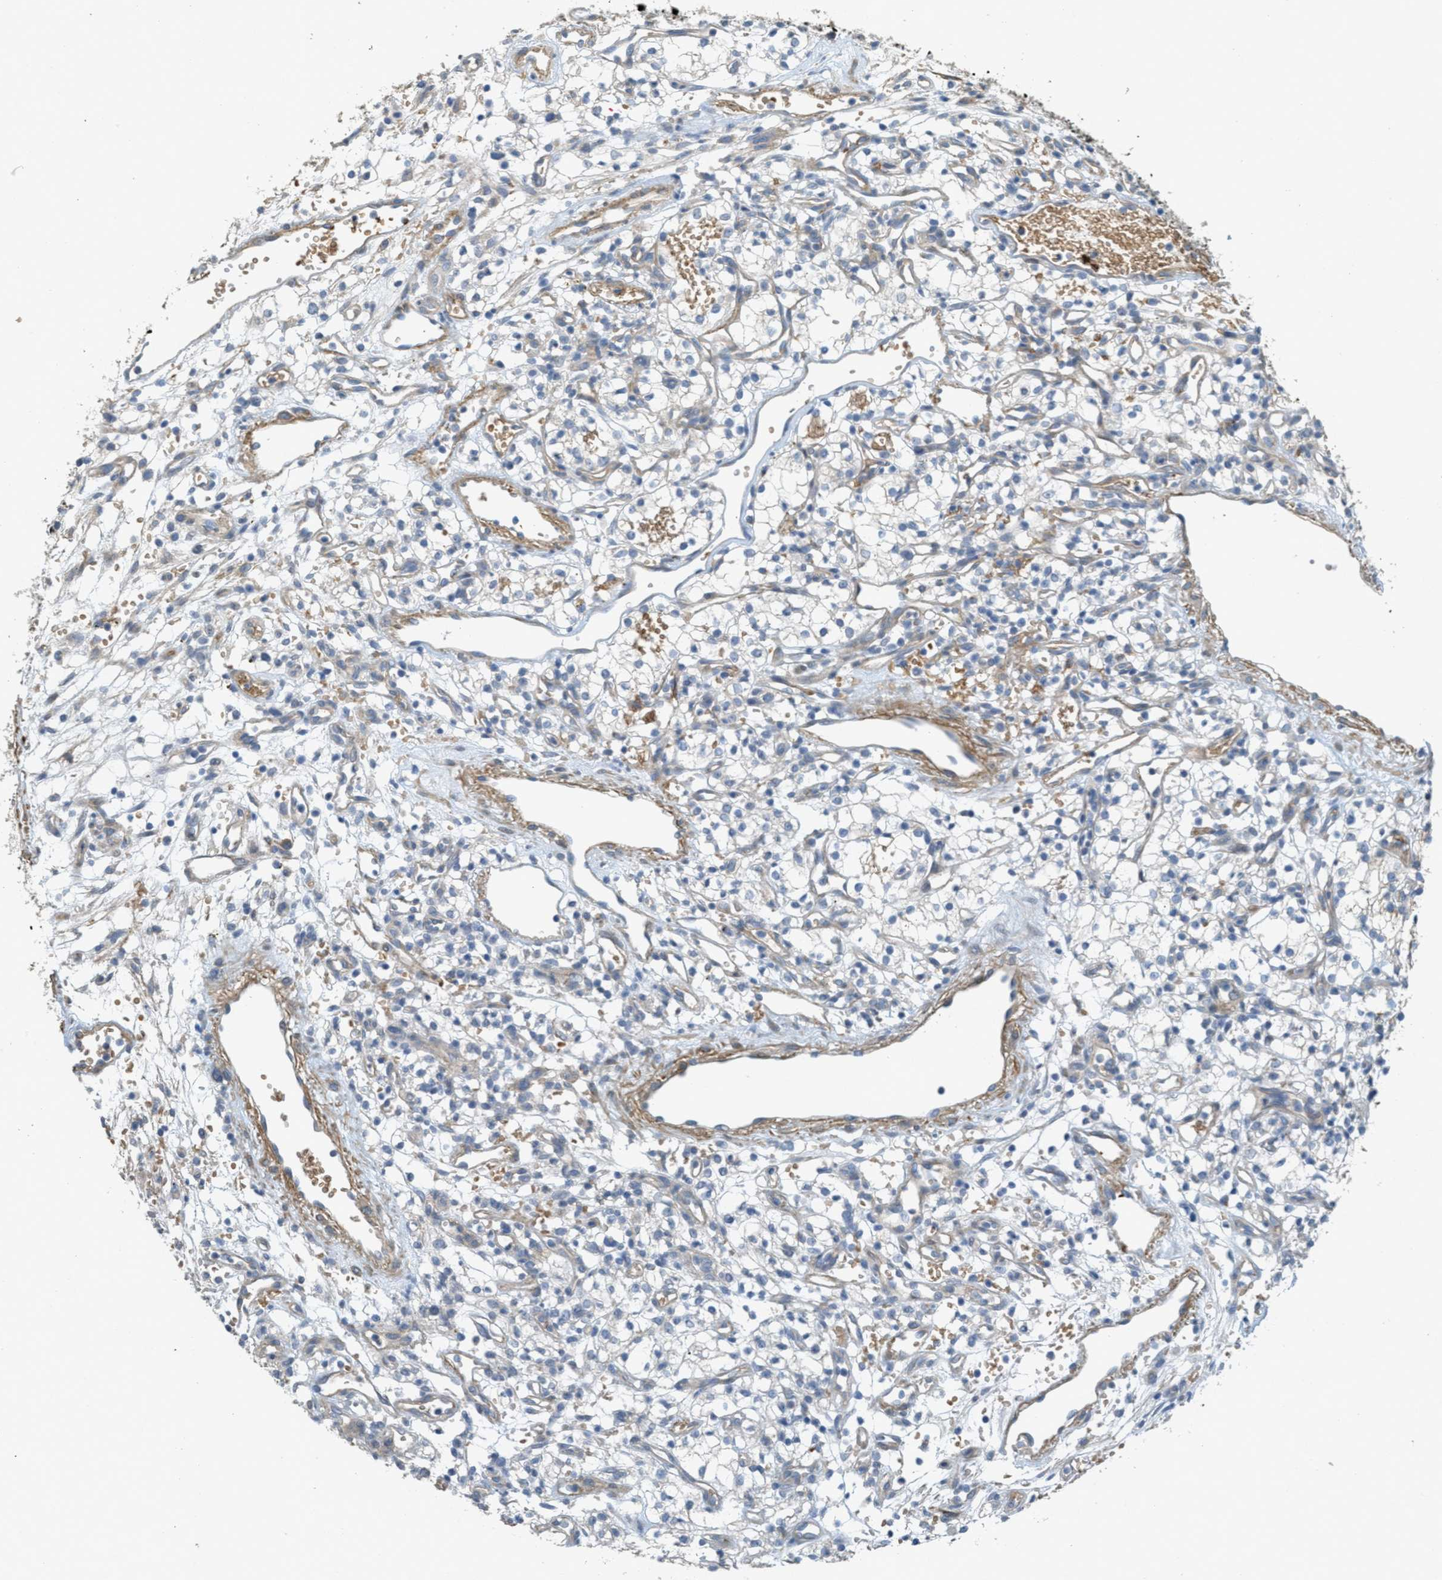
{"staining": {"intensity": "negative", "quantity": "none", "location": "none"}, "tissue": "renal cancer", "cell_type": "Tumor cells", "image_type": "cancer", "snomed": [{"axis": "morphology", "description": "Adenocarcinoma, NOS"}, {"axis": "topography", "description": "Kidney"}], "caption": "A micrograph of renal cancer stained for a protein displays no brown staining in tumor cells.", "gene": "MRS2", "patient": {"sex": "male", "age": 59}}